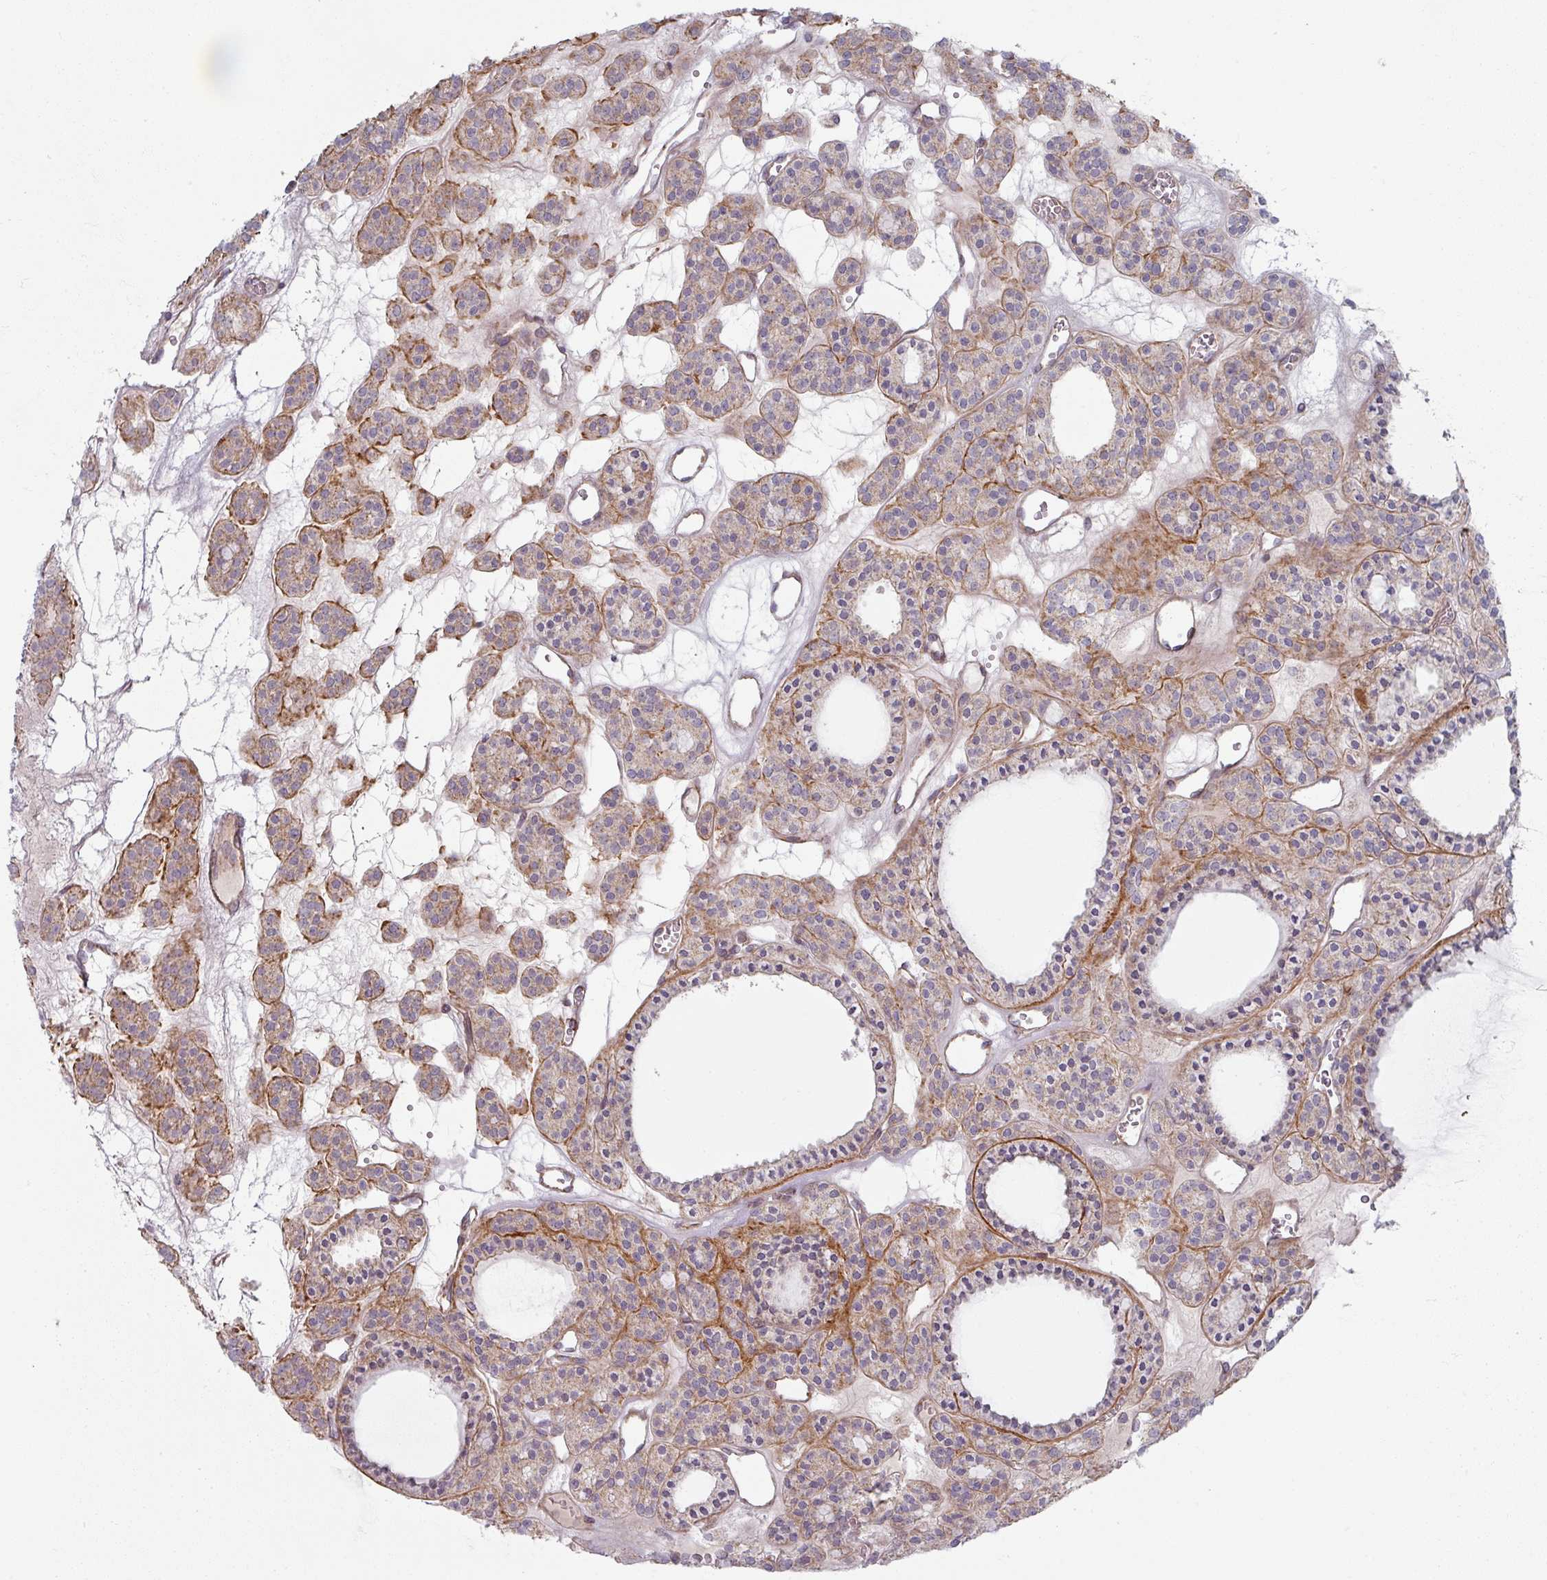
{"staining": {"intensity": "negative", "quantity": "none", "location": "none"}, "tissue": "thyroid cancer", "cell_type": "Tumor cells", "image_type": "cancer", "snomed": [{"axis": "morphology", "description": "Follicular adenoma carcinoma, NOS"}, {"axis": "topography", "description": "Thyroid gland"}], "caption": "Immunohistochemistry of thyroid cancer (follicular adenoma carcinoma) reveals no expression in tumor cells.", "gene": "PLEKHJ1", "patient": {"sex": "female", "age": 63}}